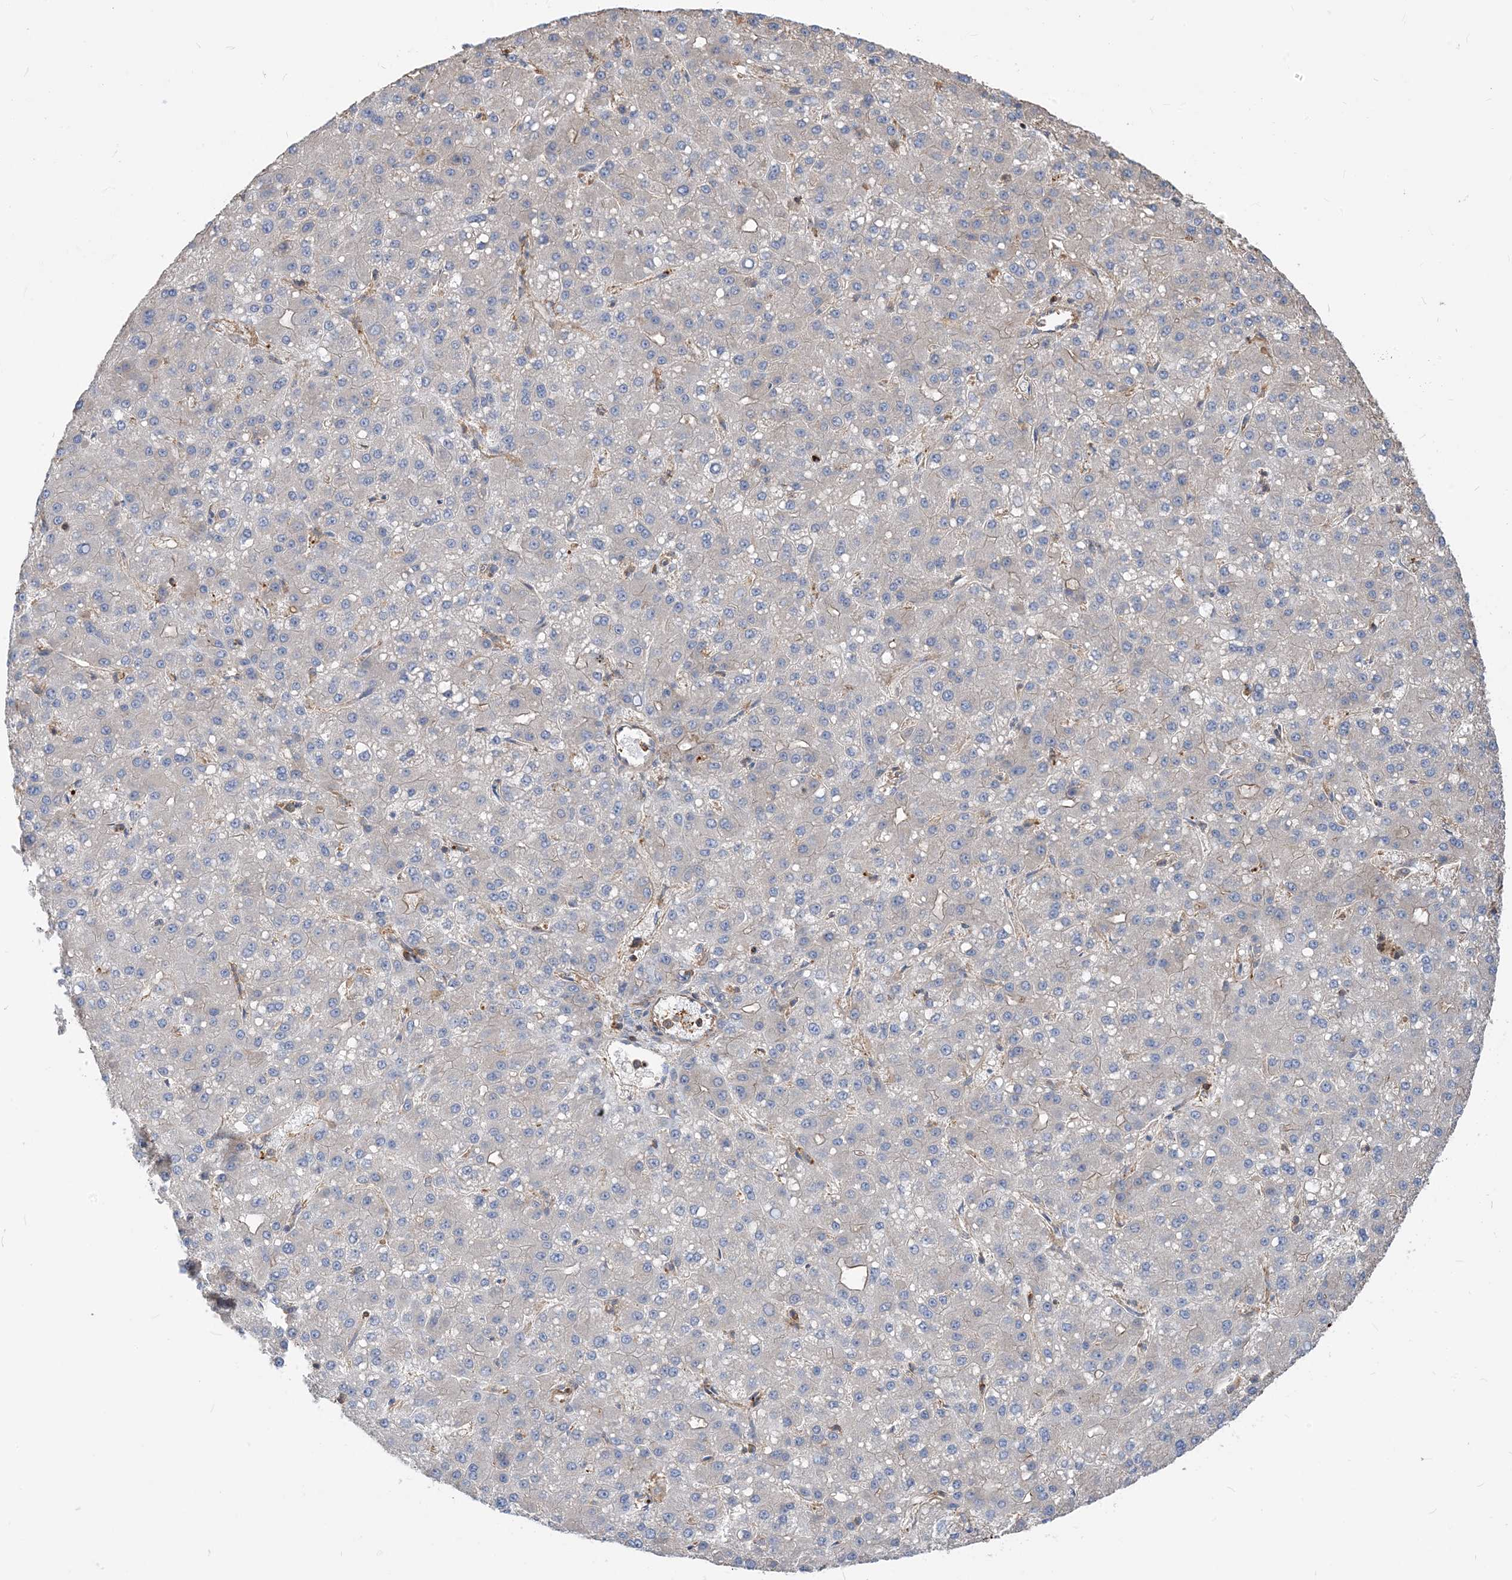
{"staining": {"intensity": "negative", "quantity": "none", "location": "none"}, "tissue": "liver cancer", "cell_type": "Tumor cells", "image_type": "cancer", "snomed": [{"axis": "morphology", "description": "Carcinoma, Hepatocellular, NOS"}, {"axis": "topography", "description": "Liver"}], "caption": "The IHC image has no significant positivity in tumor cells of liver hepatocellular carcinoma tissue.", "gene": "PARVG", "patient": {"sex": "male", "age": 67}}